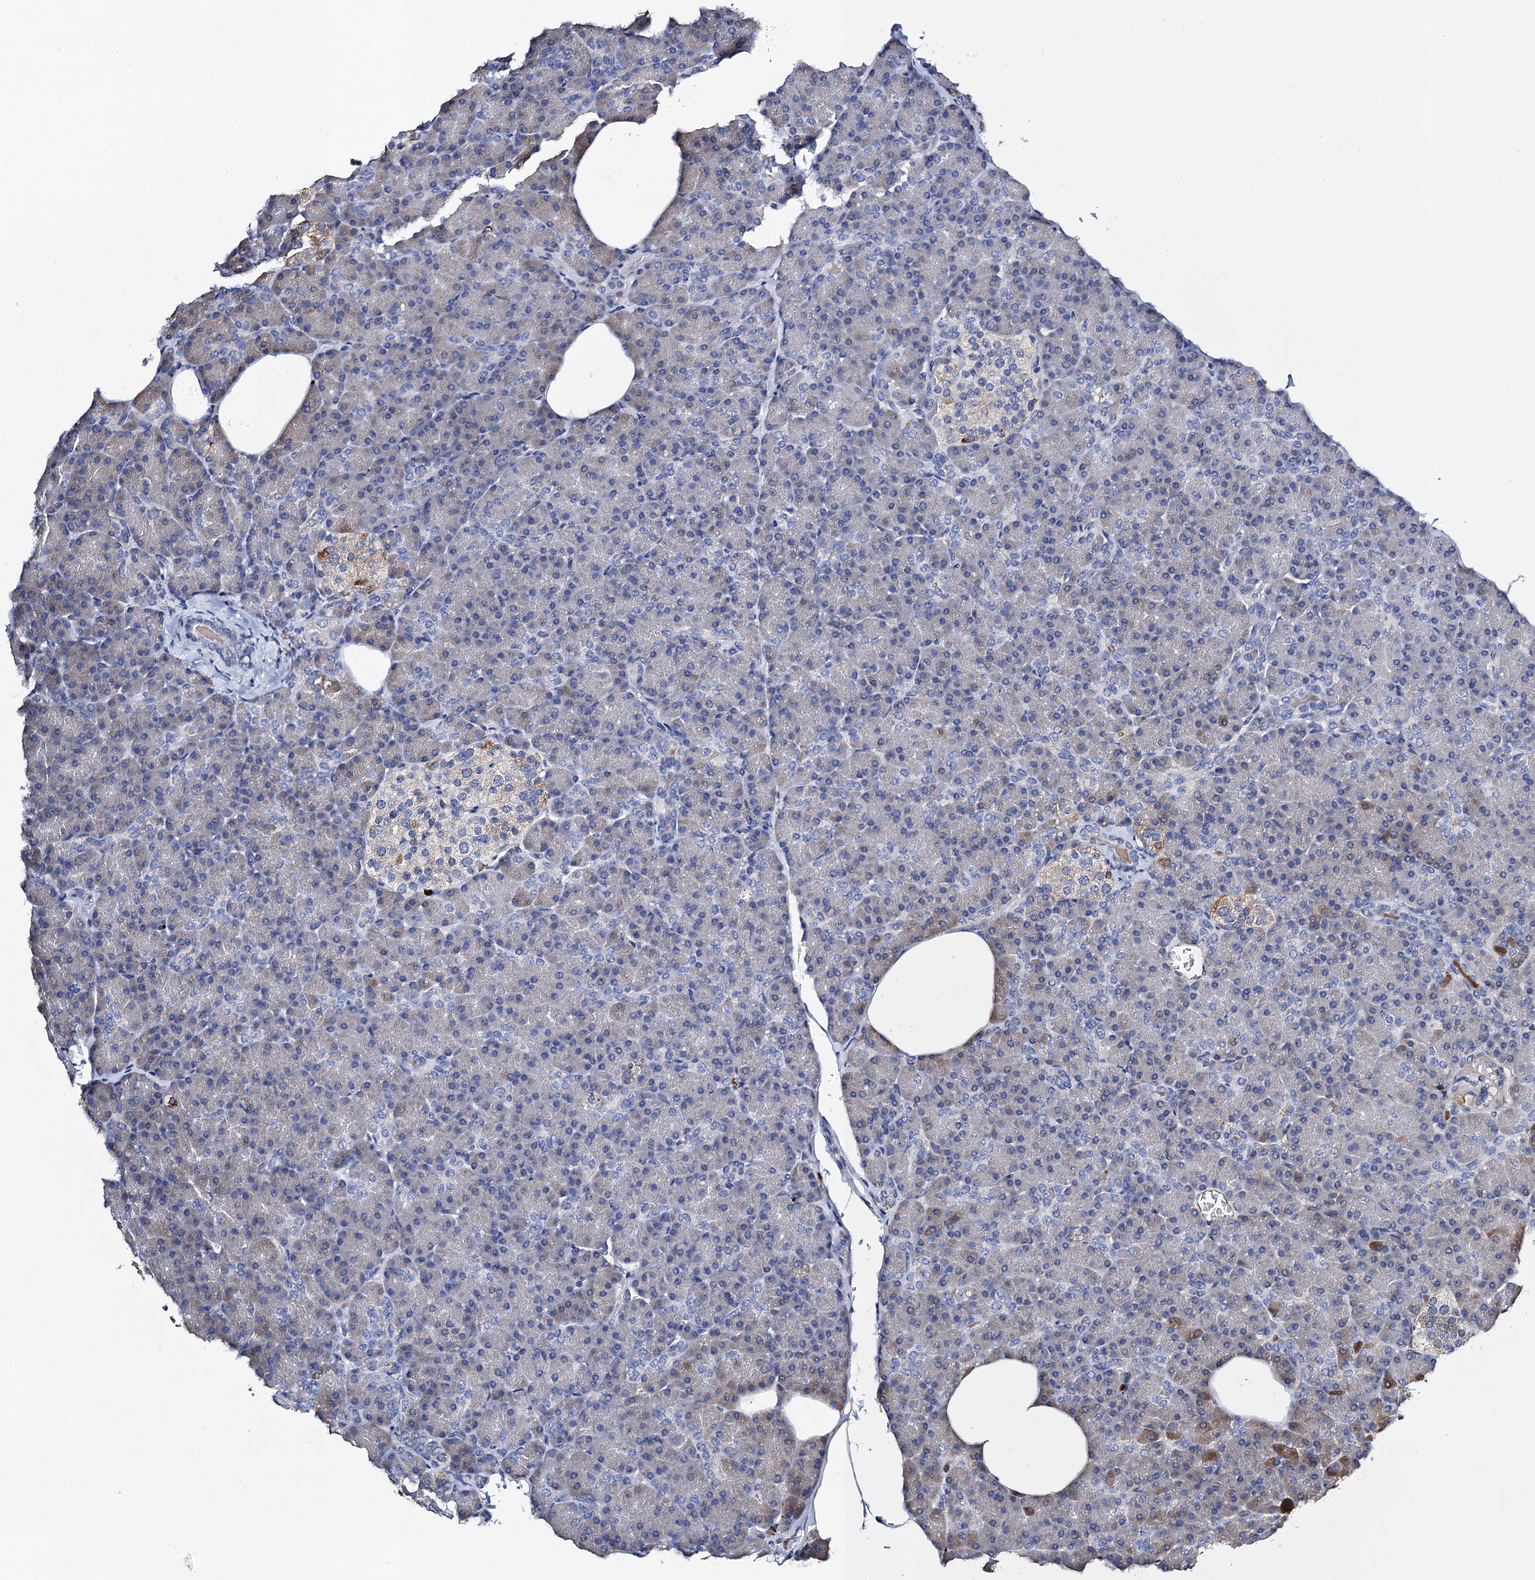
{"staining": {"intensity": "weak", "quantity": "<25%", "location": "cytoplasmic/membranous"}, "tissue": "pancreas", "cell_type": "Exocrine glandular cells", "image_type": "normal", "snomed": [{"axis": "morphology", "description": "Normal tissue, NOS"}, {"axis": "topography", "description": "Pancreas"}], "caption": "Immunohistochemistry image of benign pancreas: human pancreas stained with DAB (3,3'-diaminobenzidine) demonstrates no significant protein staining in exocrine glandular cells. (Immunohistochemistry, brightfield microscopy, high magnification).", "gene": "FREM3", "patient": {"sex": "female", "age": 43}}